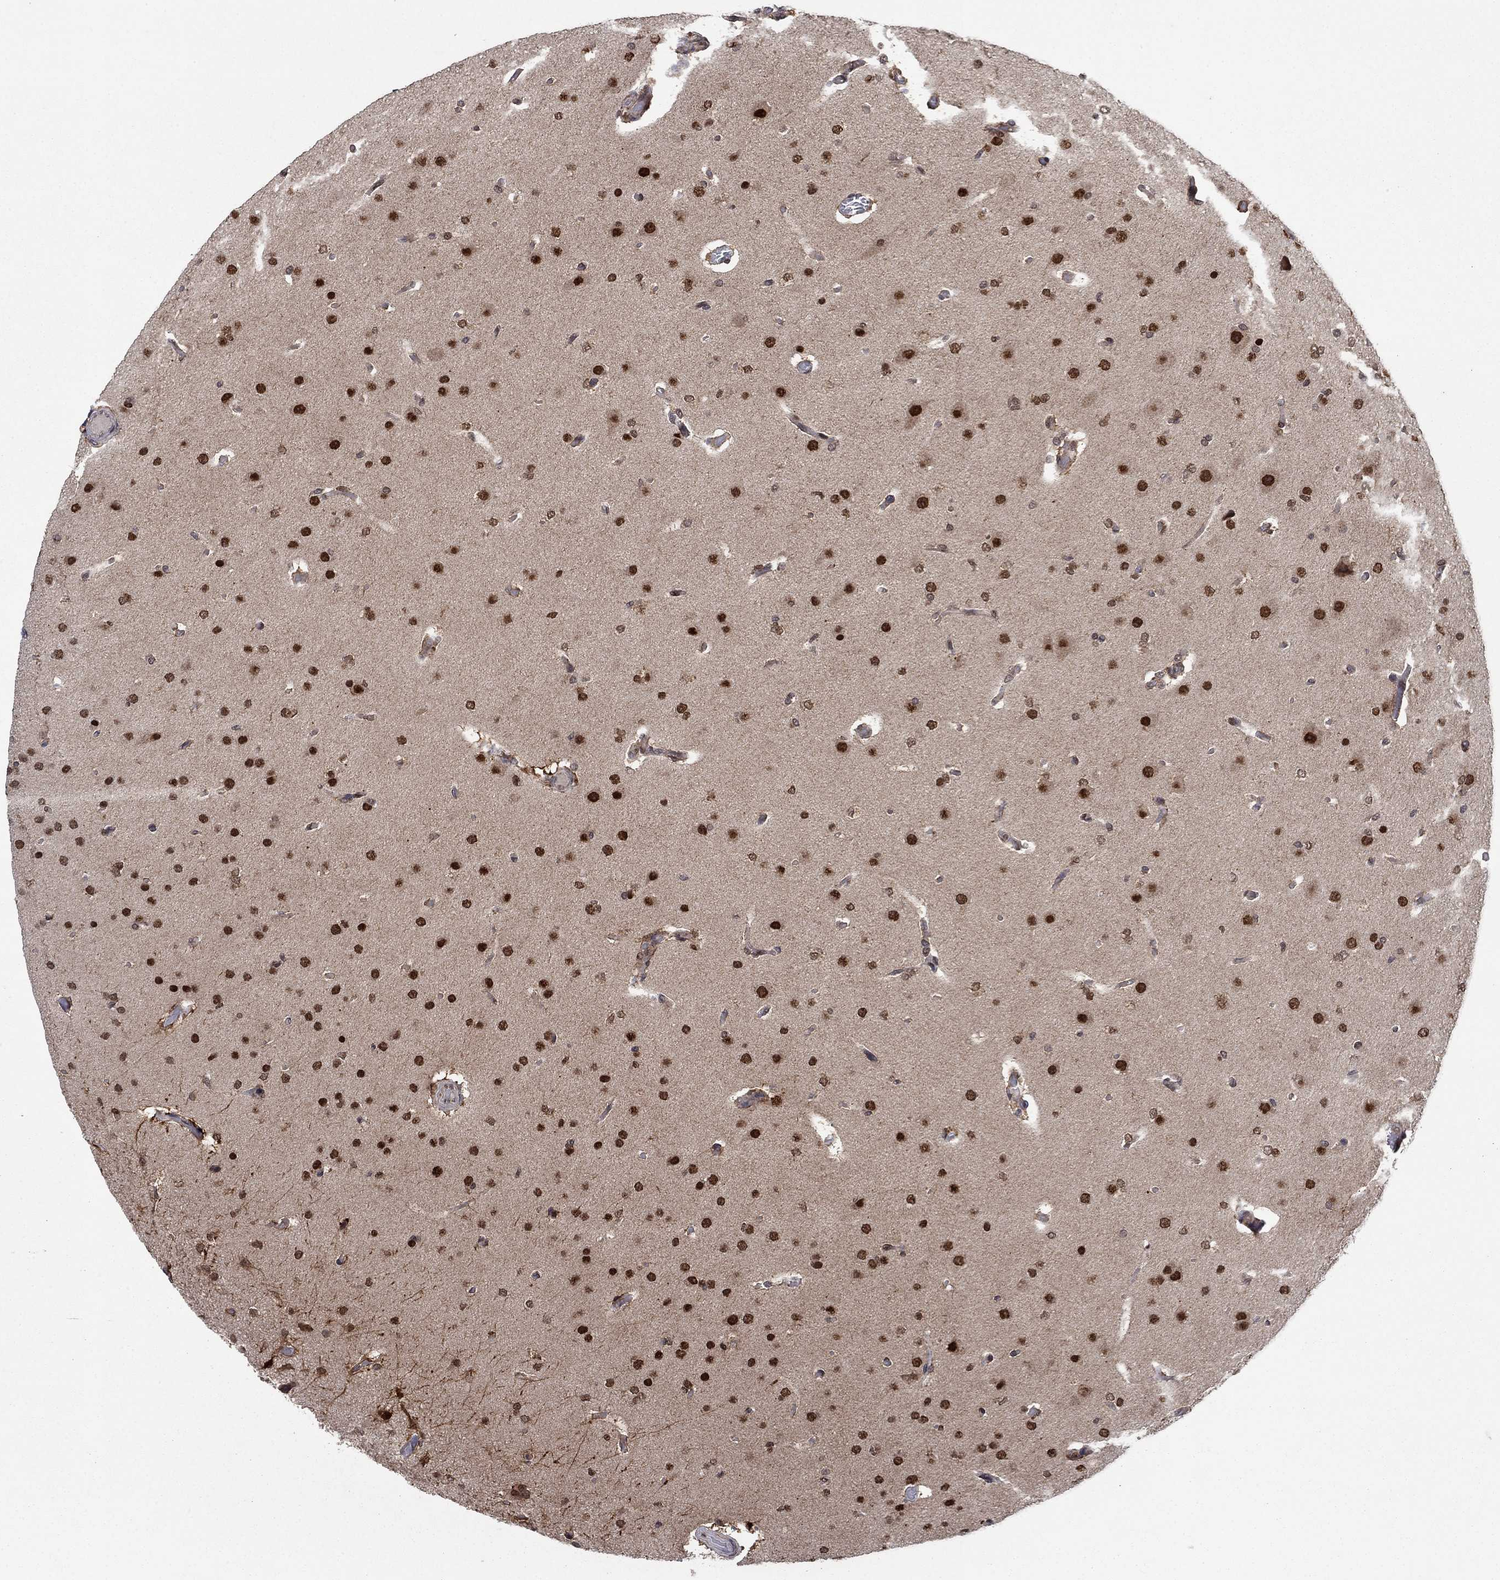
{"staining": {"intensity": "strong", "quantity": "25%-75%", "location": "nuclear"}, "tissue": "glioma", "cell_type": "Tumor cells", "image_type": "cancer", "snomed": [{"axis": "morphology", "description": "Glioma, malignant, Low grade"}, {"axis": "topography", "description": "Brain"}], "caption": "Immunohistochemical staining of glioma demonstrates high levels of strong nuclear staining in about 25%-75% of tumor cells.", "gene": "PRICKLE4", "patient": {"sex": "male", "age": 41}}